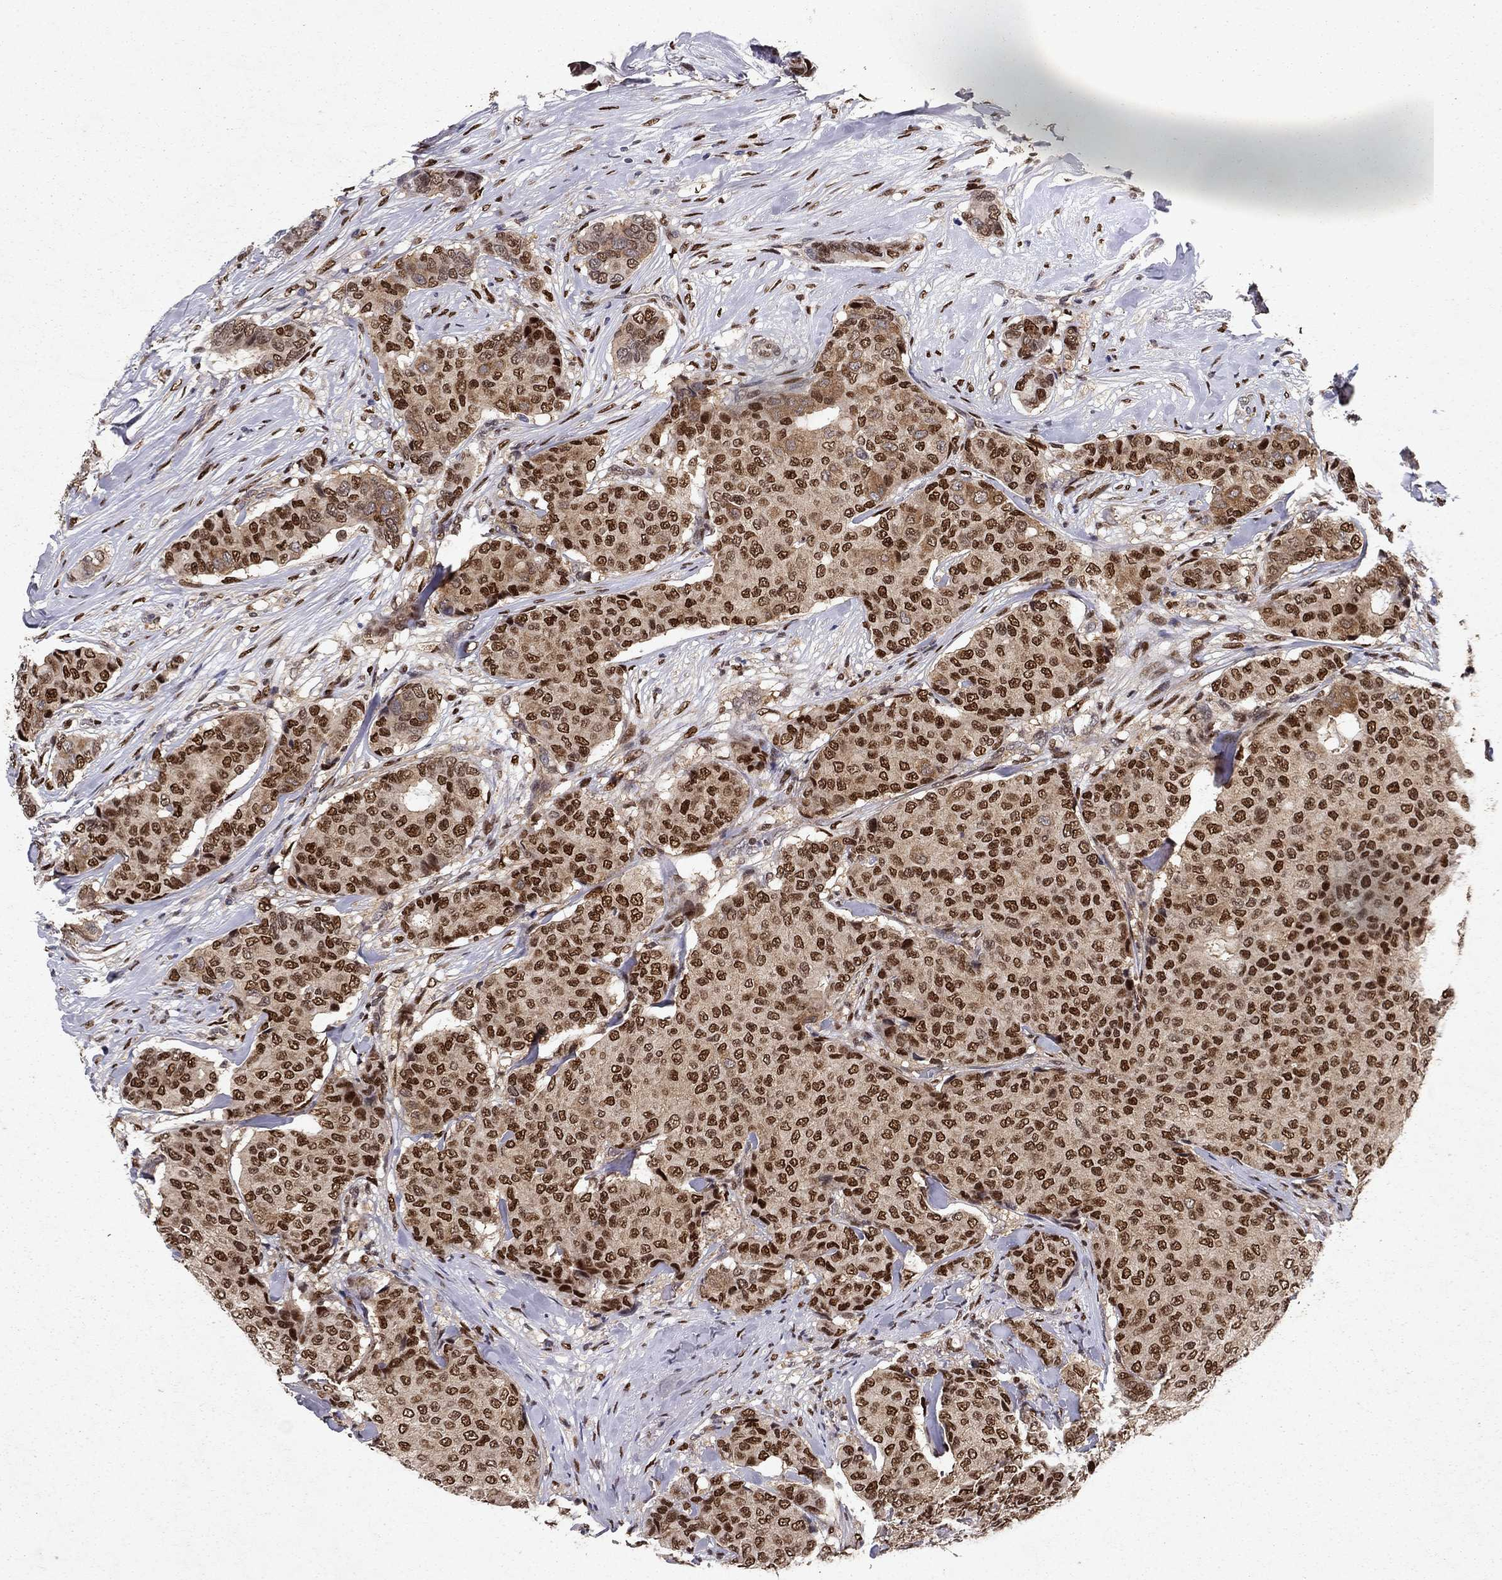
{"staining": {"intensity": "strong", "quantity": ">75%", "location": "nuclear"}, "tissue": "breast cancer", "cell_type": "Tumor cells", "image_type": "cancer", "snomed": [{"axis": "morphology", "description": "Duct carcinoma"}, {"axis": "topography", "description": "Breast"}], "caption": "IHC image of breast cancer stained for a protein (brown), which exhibits high levels of strong nuclear staining in approximately >75% of tumor cells.", "gene": "CRTC1", "patient": {"sex": "female", "age": 75}}